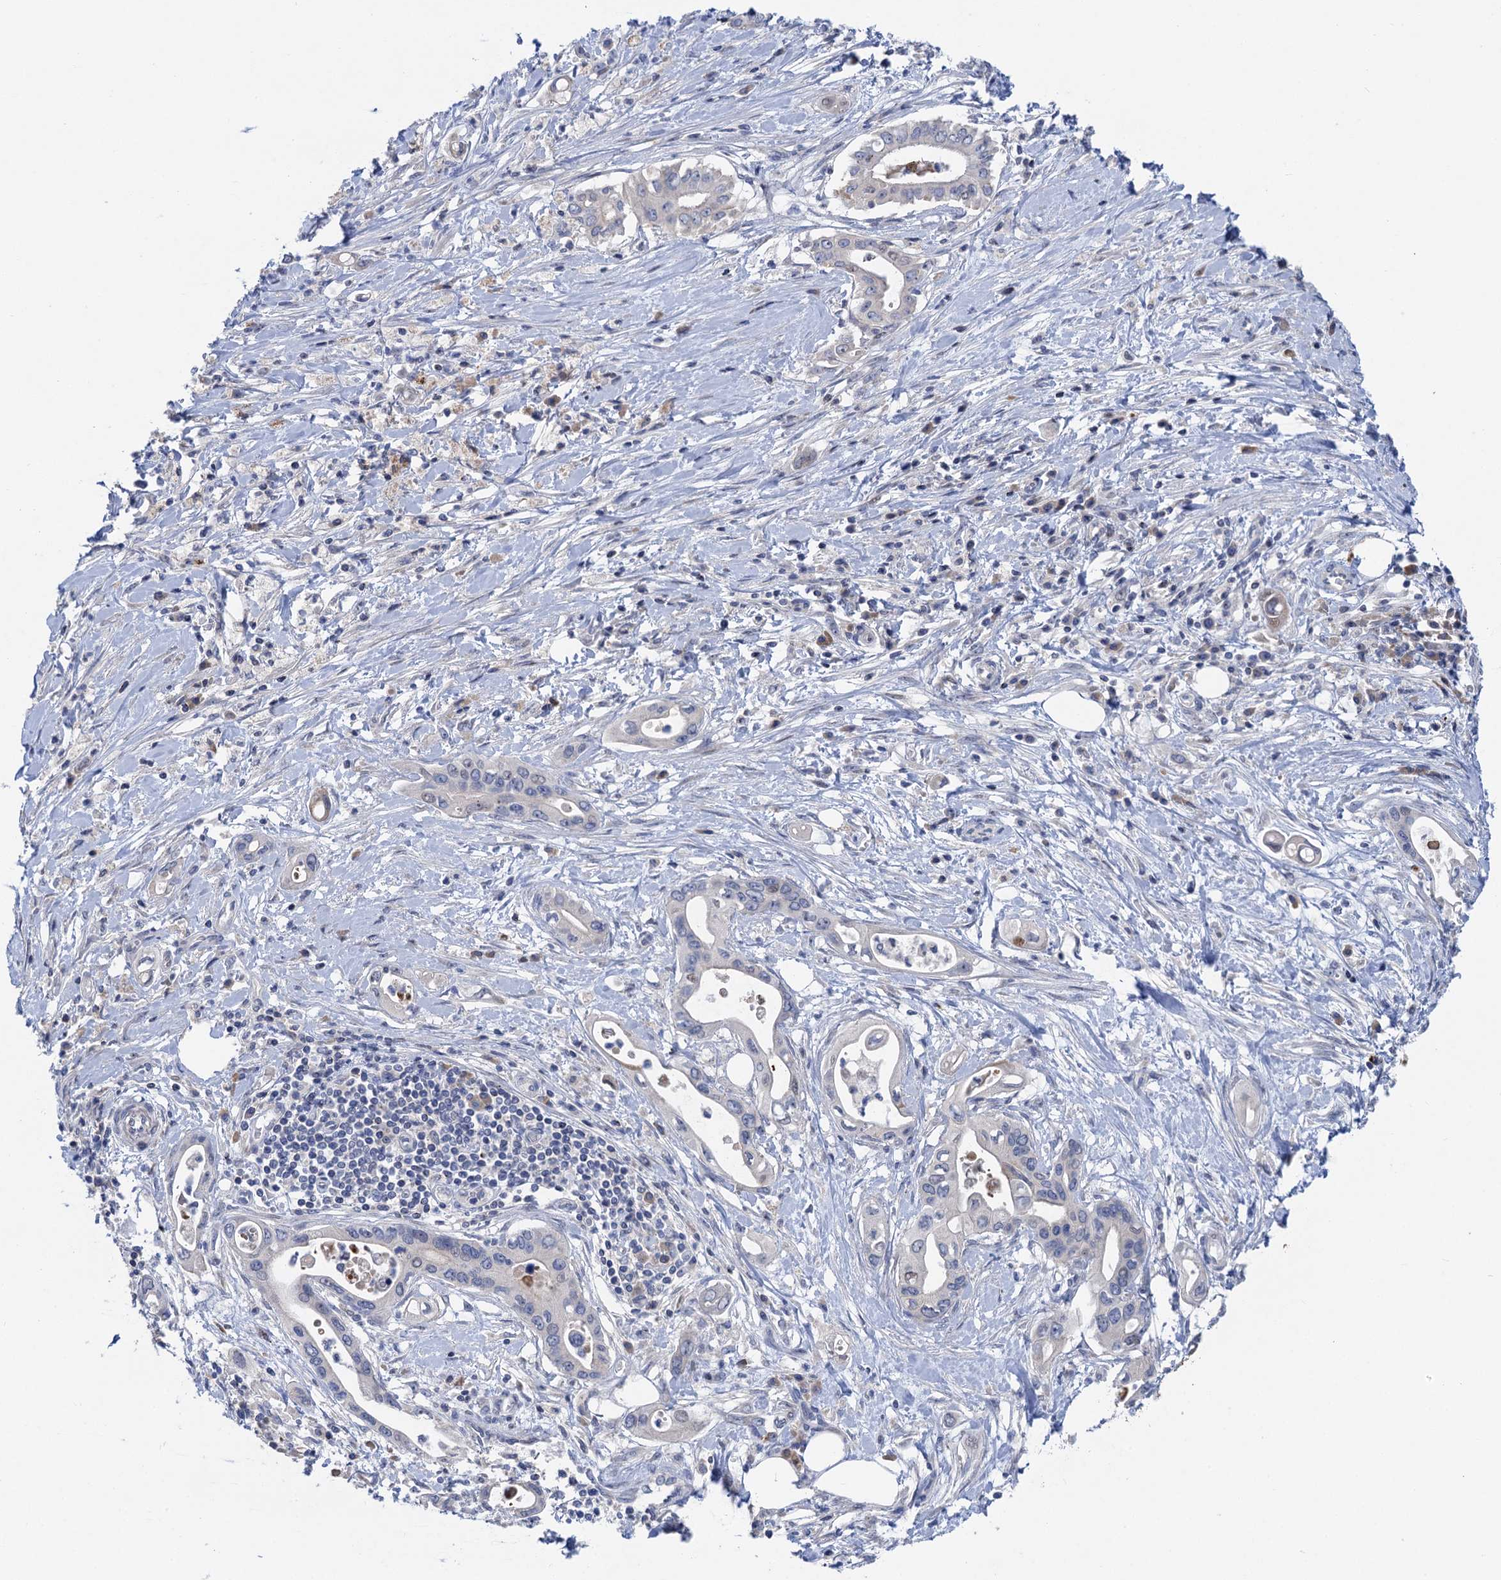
{"staining": {"intensity": "moderate", "quantity": "25%-75%", "location": "cytoplasmic/membranous"}, "tissue": "pancreatic cancer", "cell_type": "Tumor cells", "image_type": "cancer", "snomed": [{"axis": "morphology", "description": "Adenocarcinoma, NOS"}, {"axis": "topography", "description": "Pancreas"}], "caption": "IHC of human pancreatic cancer demonstrates medium levels of moderate cytoplasmic/membranous expression in about 25%-75% of tumor cells.", "gene": "QPCTL", "patient": {"sex": "female", "age": 77}}